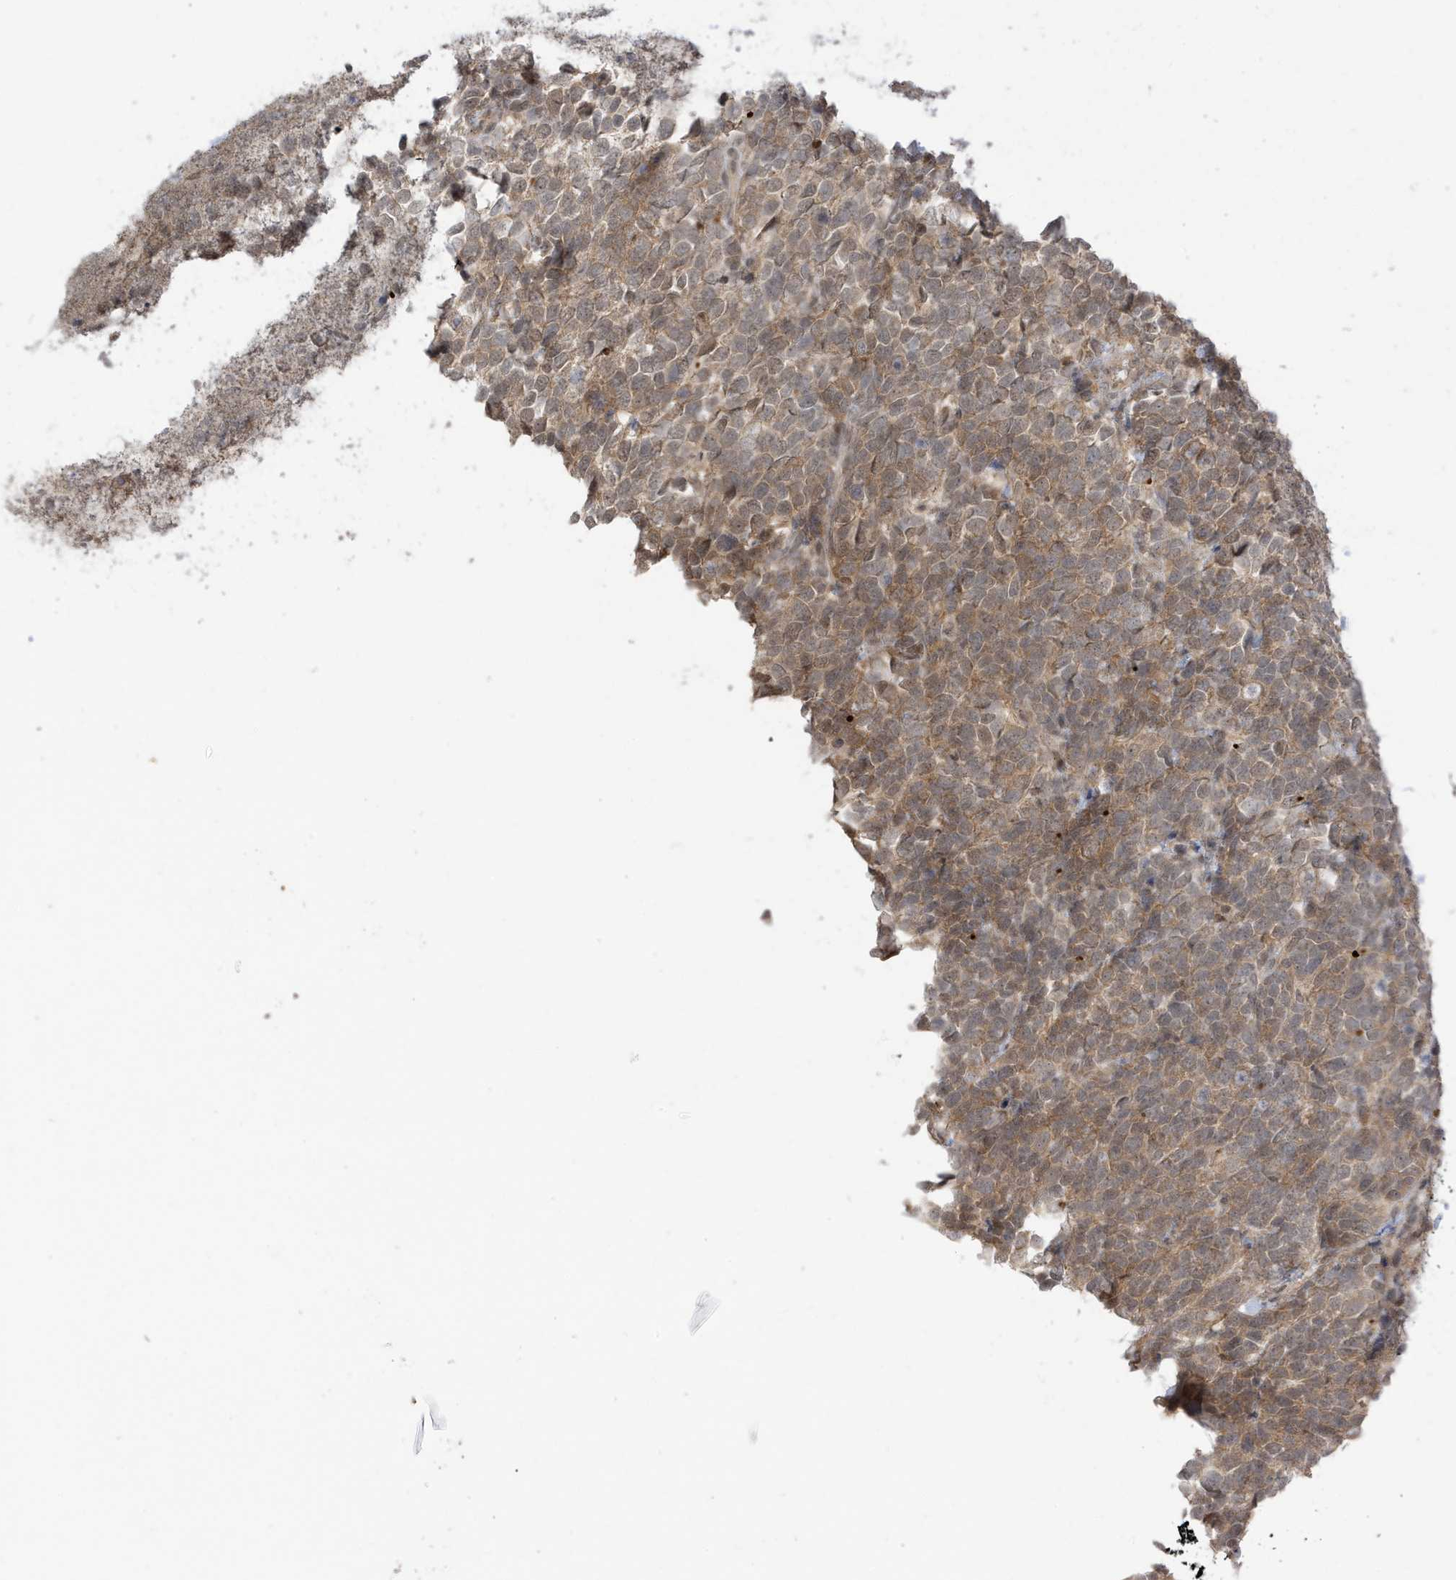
{"staining": {"intensity": "moderate", "quantity": ">75%", "location": "cytoplasmic/membranous"}, "tissue": "urothelial cancer", "cell_type": "Tumor cells", "image_type": "cancer", "snomed": [{"axis": "morphology", "description": "Urothelial carcinoma, High grade"}, {"axis": "topography", "description": "Urinary bladder"}], "caption": "Brown immunohistochemical staining in urothelial cancer reveals moderate cytoplasmic/membranous staining in about >75% of tumor cells. Using DAB (3,3'-diaminobenzidine) (brown) and hematoxylin (blue) stains, captured at high magnification using brightfield microscopy.", "gene": "TAB3", "patient": {"sex": "female", "age": 80}}